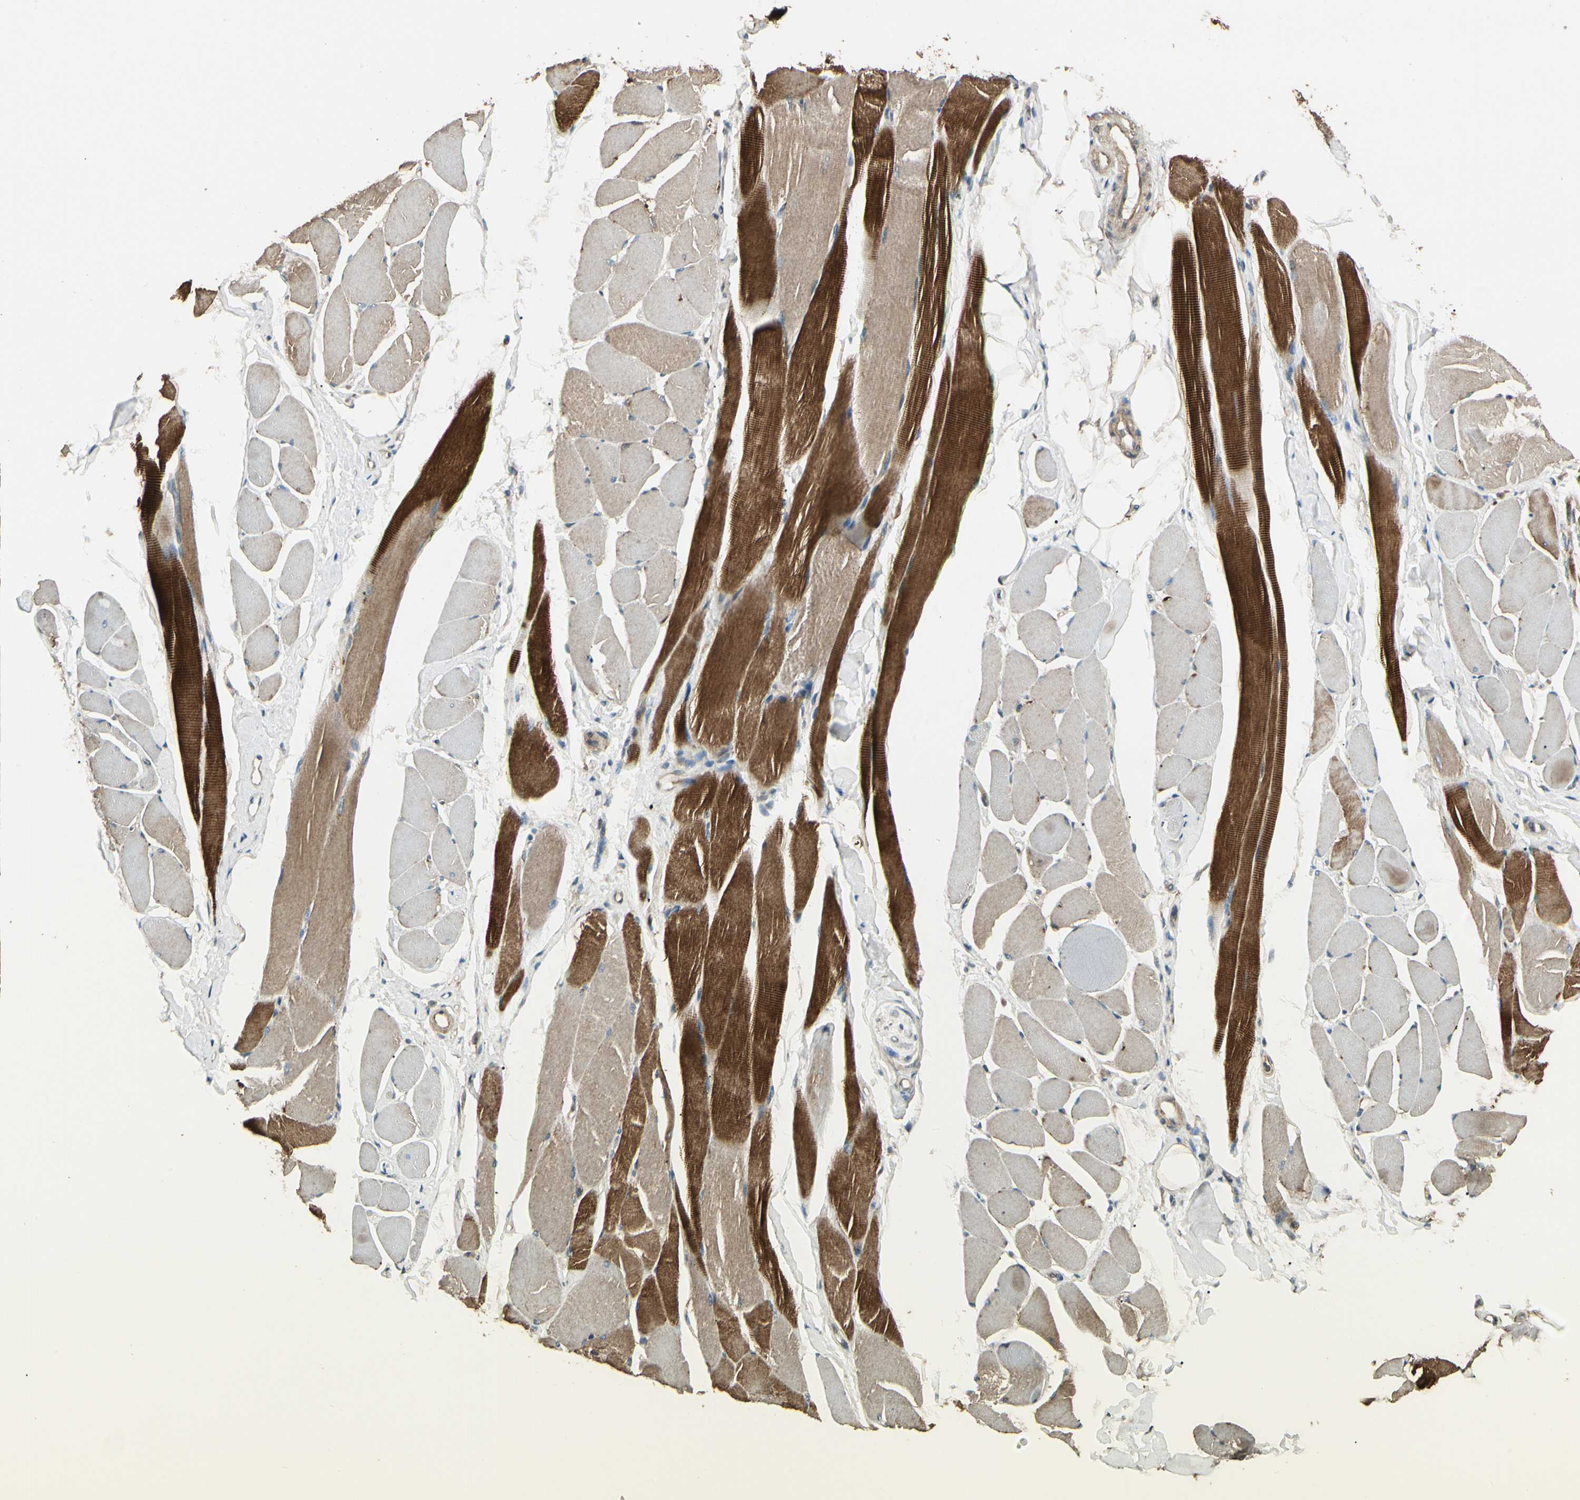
{"staining": {"intensity": "strong", "quantity": "25%-75%", "location": "cytoplasmic/membranous"}, "tissue": "skeletal muscle", "cell_type": "Myocytes", "image_type": "normal", "snomed": [{"axis": "morphology", "description": "Normal tissue, NOS"}, {"axis": "topography", "description": "Skeletal muscle"}, {"axis": "topography", "description": "Peripheral nerve tissue"}], "caption": "Skeletal muscle stained for a protein shows strong cytoplasmic/membranous positivity in myocytes. (Stains: DAB in brown, nuclei in blue, Microscopy: brightfield microscopy at high magnification).", "gene": "CCT7", "patient": {"sex": "female", "age": 84}}